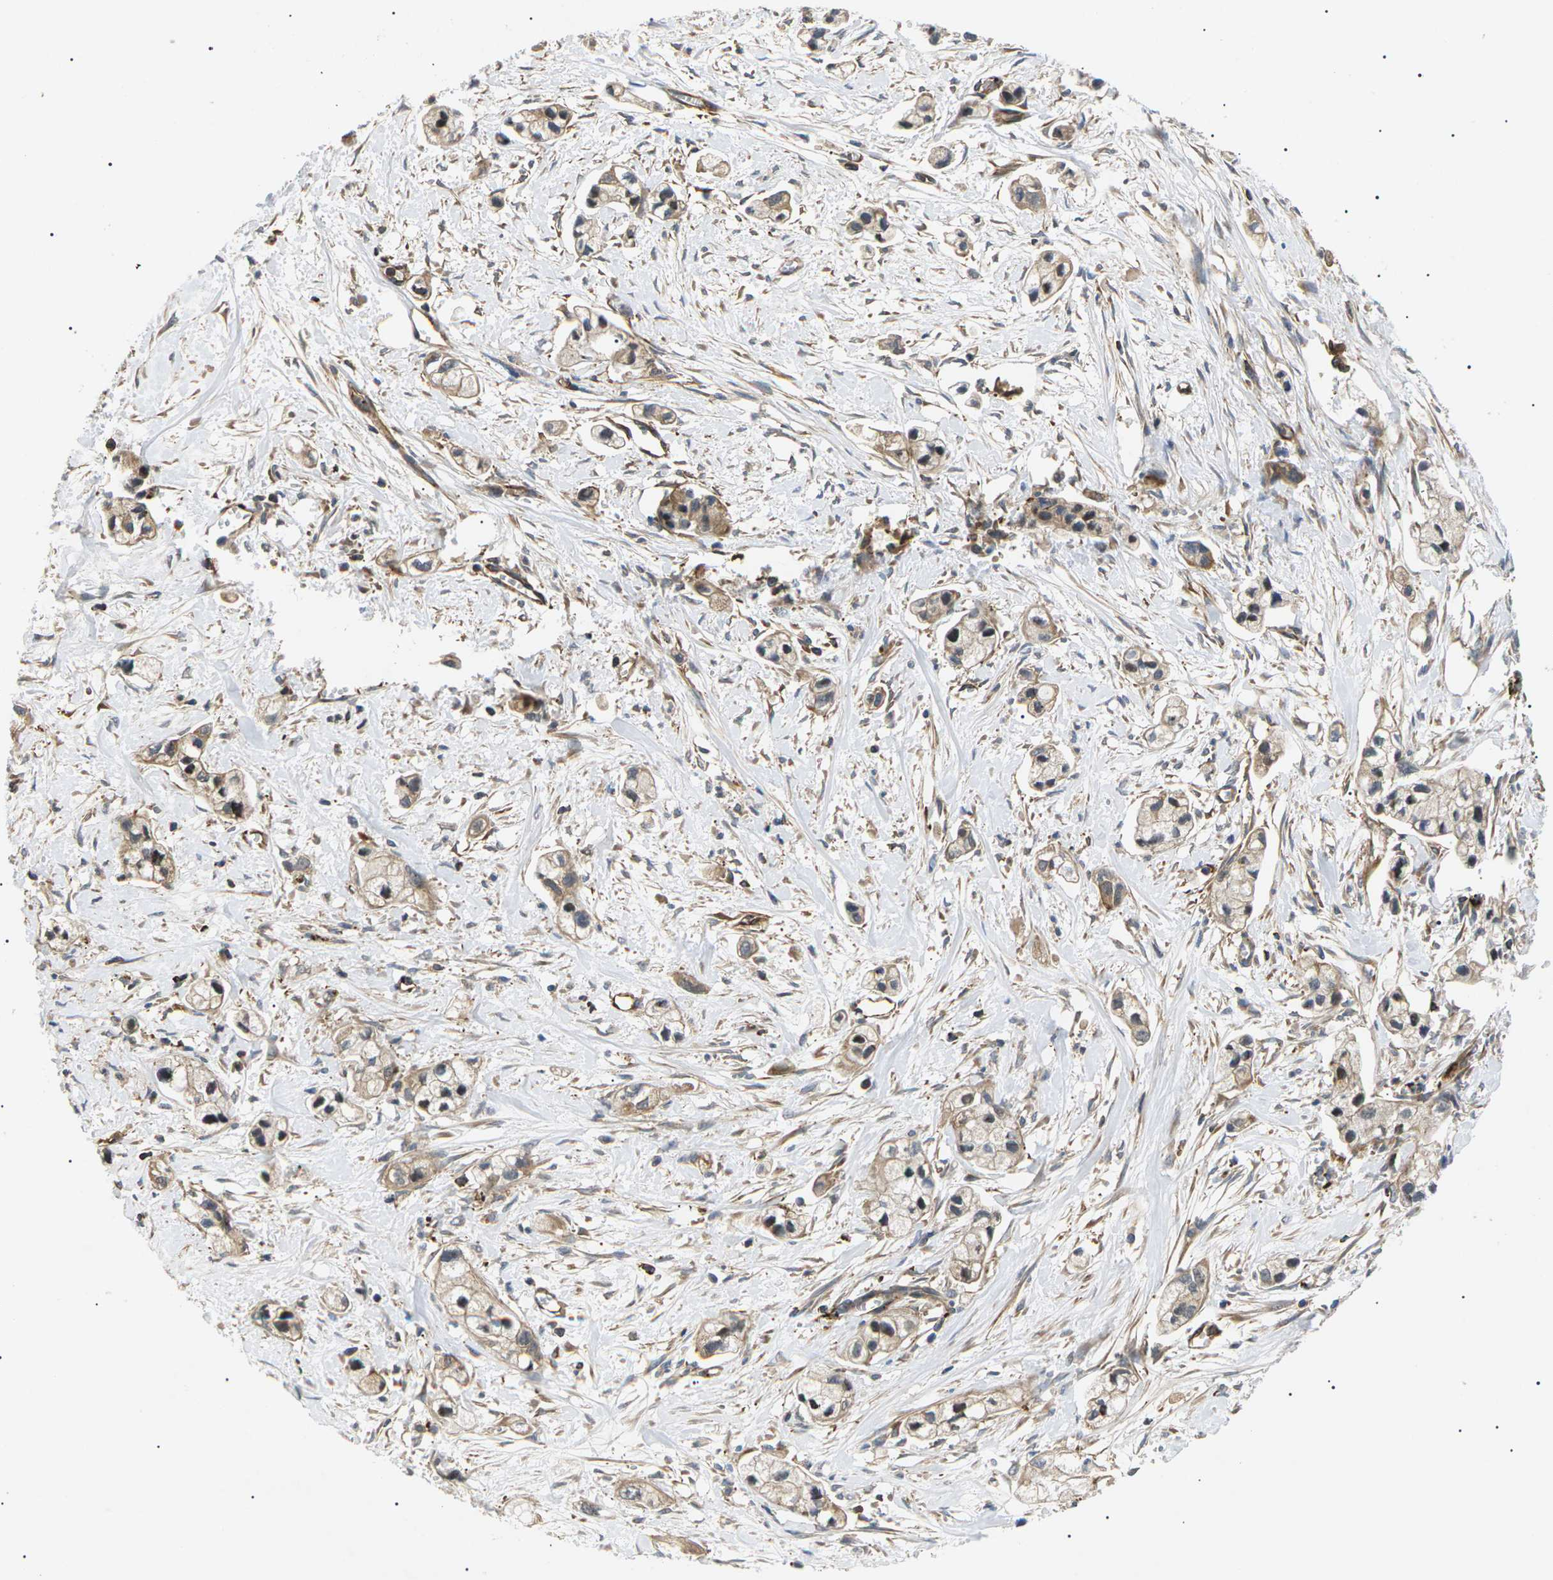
{"staining": {"intensity": "weak", "quantity": ">75%", "location": "cytoplasmic/membranous"}, "tissue": "pancreatic cancer", "cell_type": "Tumor cells", "image_type": "cancer", "snomed": [{"axis": "morphology", "description": "Adenocarcinoma, NOS"}, {"axis": "topography", "description": "Pancreas"}], "caption": "This micrograph exhibits immunohistochemistry staining of pancreatic cancer, with low weak cytoplasmic/membranous positivity in about >75% of tumor cells.", "gene": "TMTC4", "patient": {"sex": "male", "age": 74}}